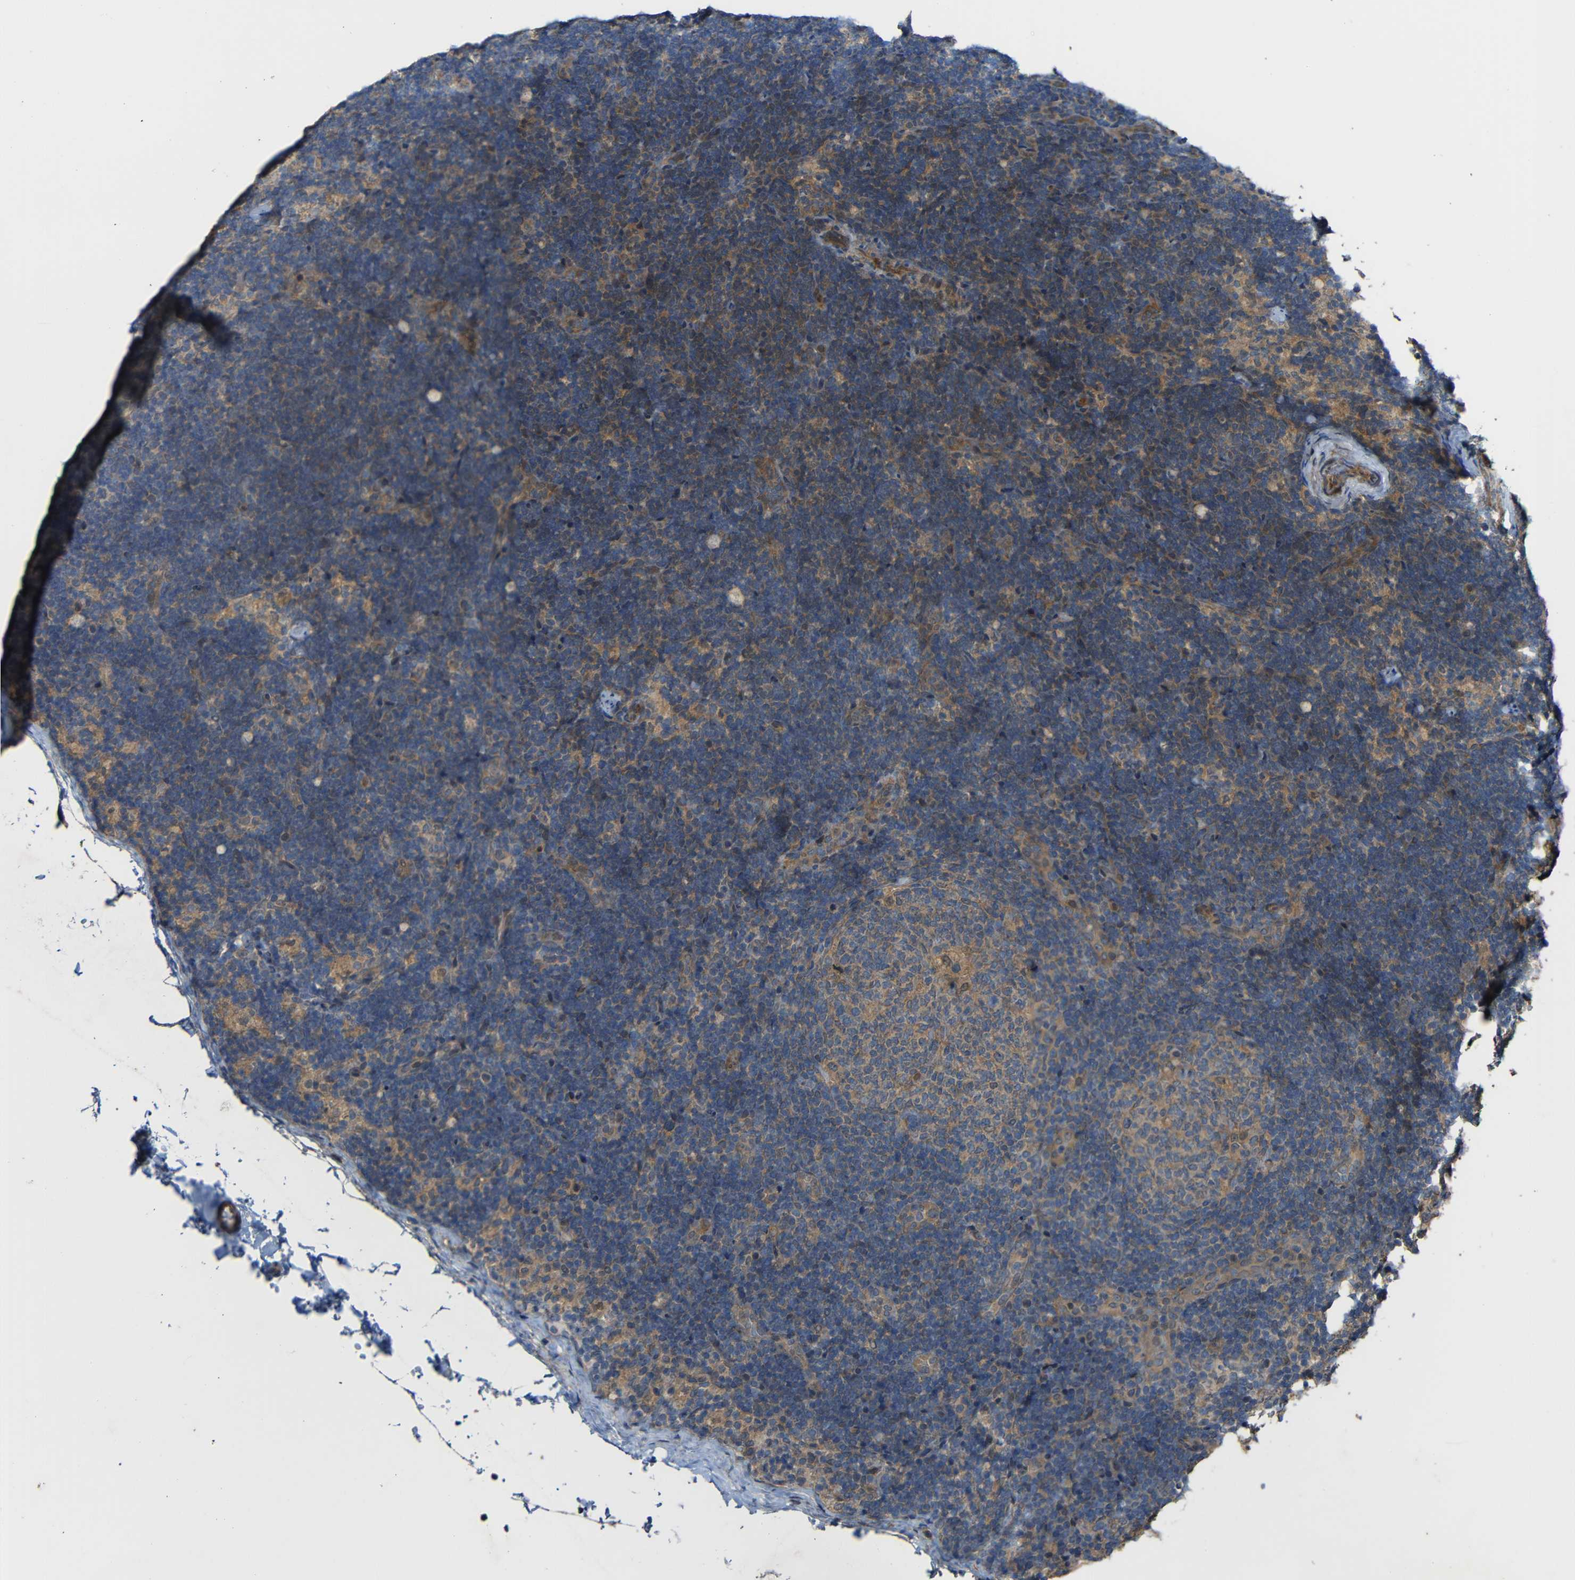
{"staining": {"intensity": "weak", "quantity": ">75%", "location": "cytoplasmic/membranous"}, "tissue": "lymph node", "cell_type": "Germinal center cells", "image_type": "normal", "snomed": [{"axis": "morphology", "description": "Normal tissue, NOS"}, {"axis": "topography", "description": "Lymph node"}], "caption": "Immunohistochemistry (DAB) staining of benign human lymph node exhibits weak cytoplasmic/membranous protein positivity in about >75% of germinal center cells.", "gene": "CHST9", "patient": {"sex": "female", "age": 14}}